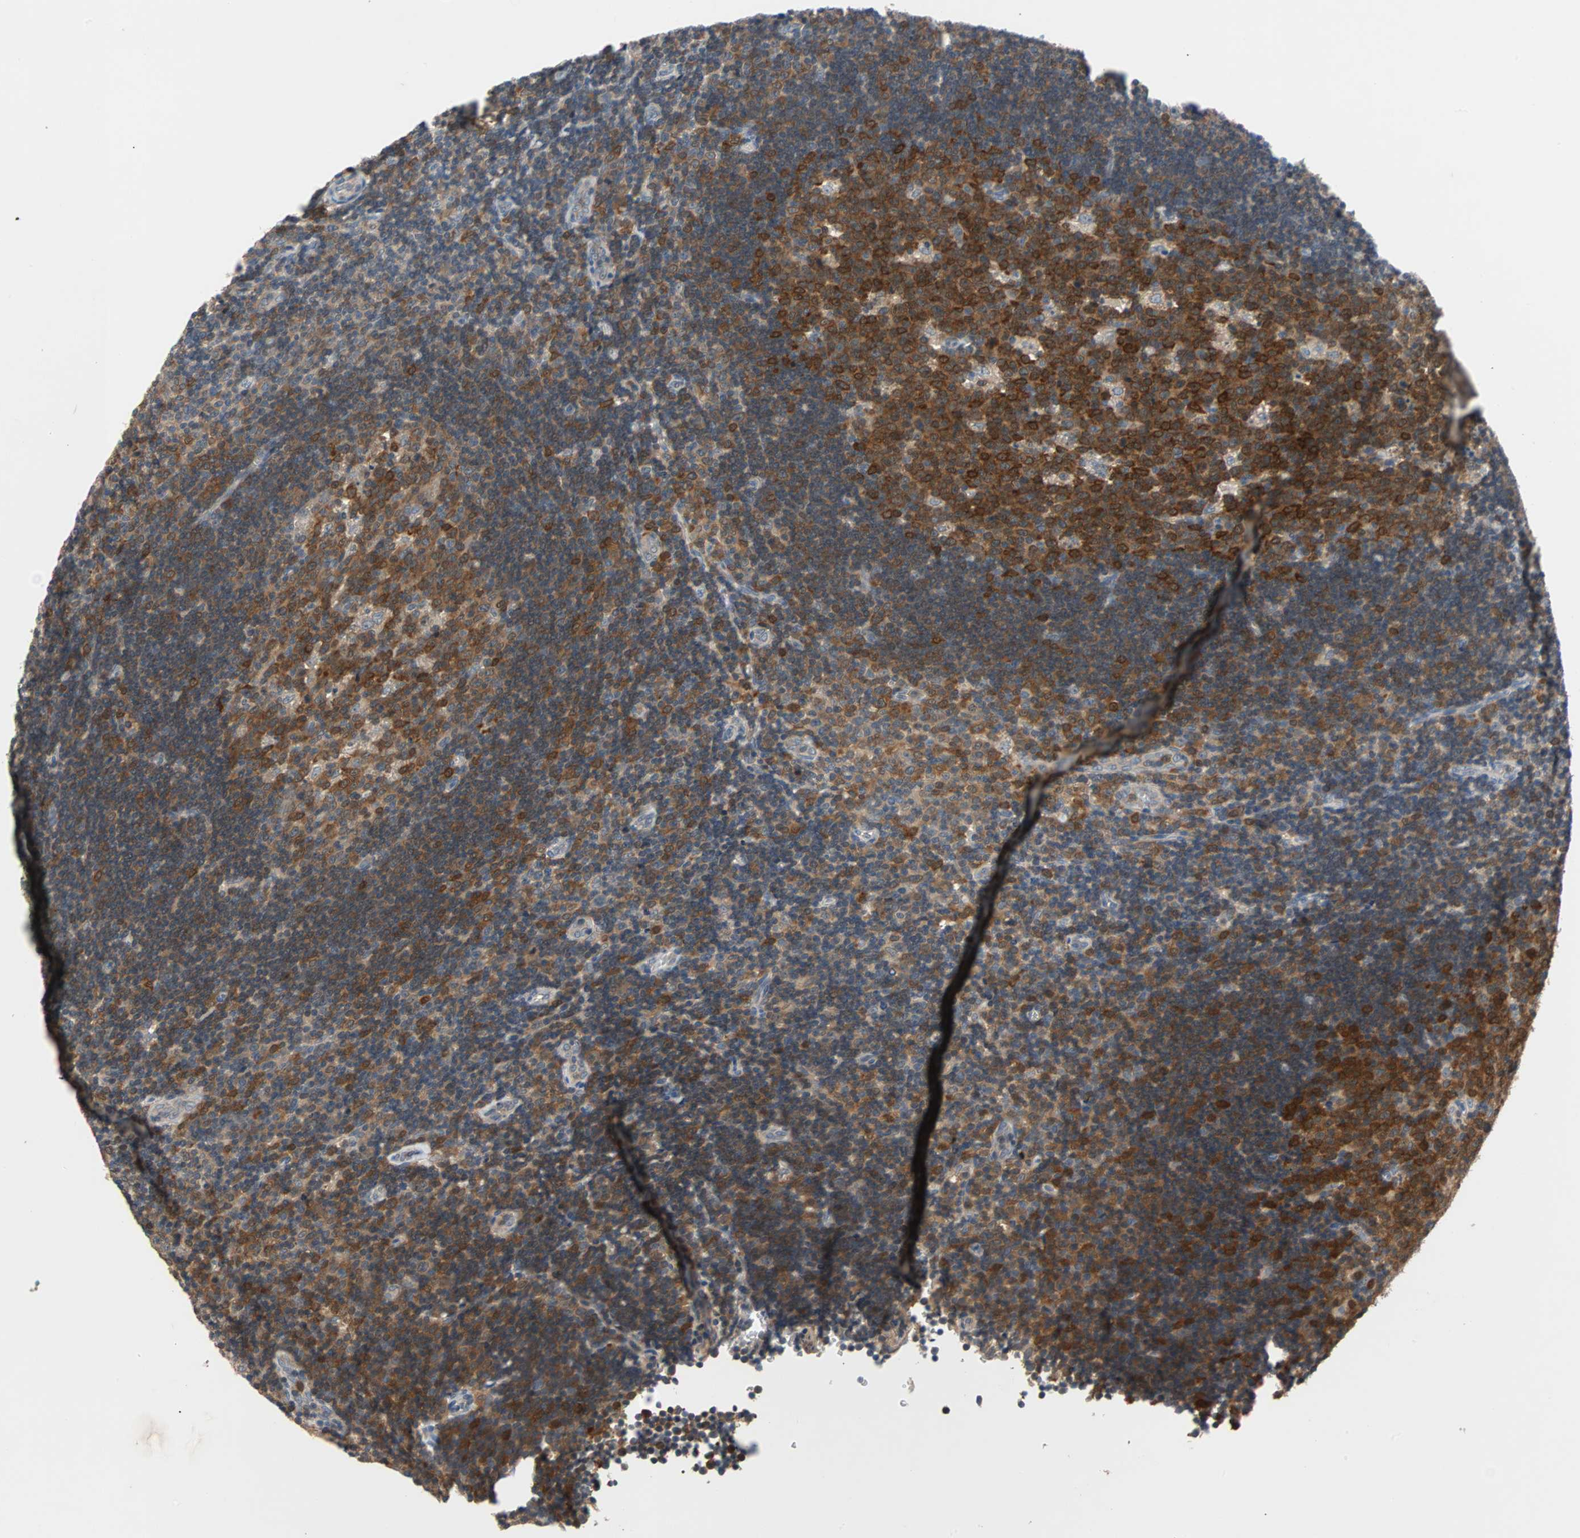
{"staining": {"intensity": "strong", "quantity": ">75%", "location": "cytoplasmic/membranous"}, "tissue": "lymph node", "cell_type": "Germinal center cells", "image_type": "normal", "snomed": [{"axis": "morphology", "description": "Normal tissue, NOS"}, {"axis": "topography", "description": "Lymph node"}, {"axis": "topography", "description": "Salivary gland"}], "caption": "Protein staining displays strong cytoplasmic/membranous staining in approximately >75% of germinal center cells in unremarkable lymph node. The protein is shown in brown color, while the nuclei are stained blue.", "gene": "MAP4K1", "patient": {"sex": "male", "age": 8}}